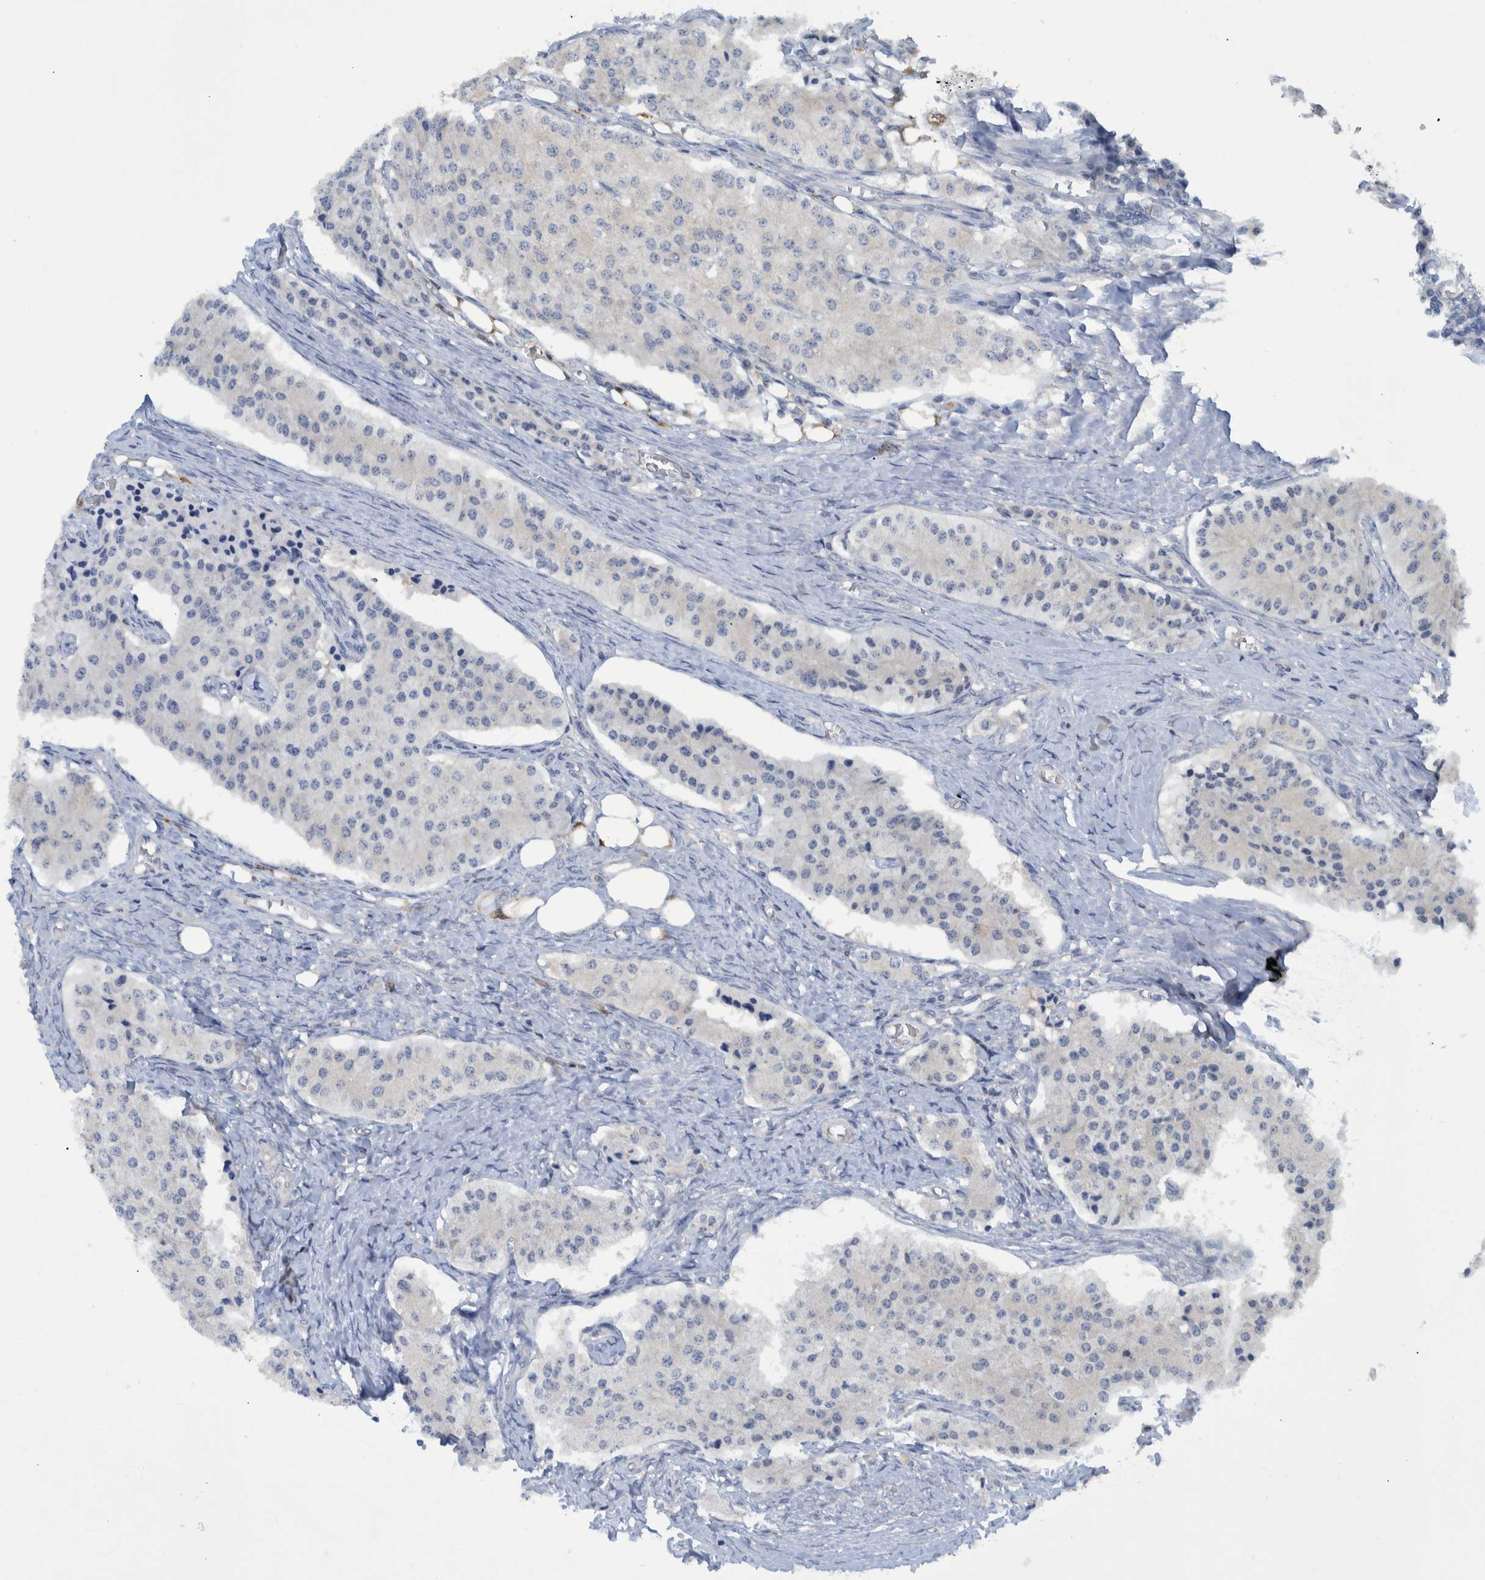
{"staining": {"intensity": "negative", "quantity": "none", "location": "none"}, "tissue": "carcinoid", "cell_type": "Tumor cells", "image_type": "cancer", "snomed": [{"axis": "morphology", "description": "Carcinoid, malignant, NOS"}, {"axis": "topography", "description": "Colon"}], "caption": "Immunohistochemistry (IHC) of human carcinoid shows no expression in tumor cells. (DAB immunohistochemistry (IHC) visualized using brightfield microscopy, high magnification).", "gene": "PCYT2", "patient": {"sex": "female", "age": 52}}